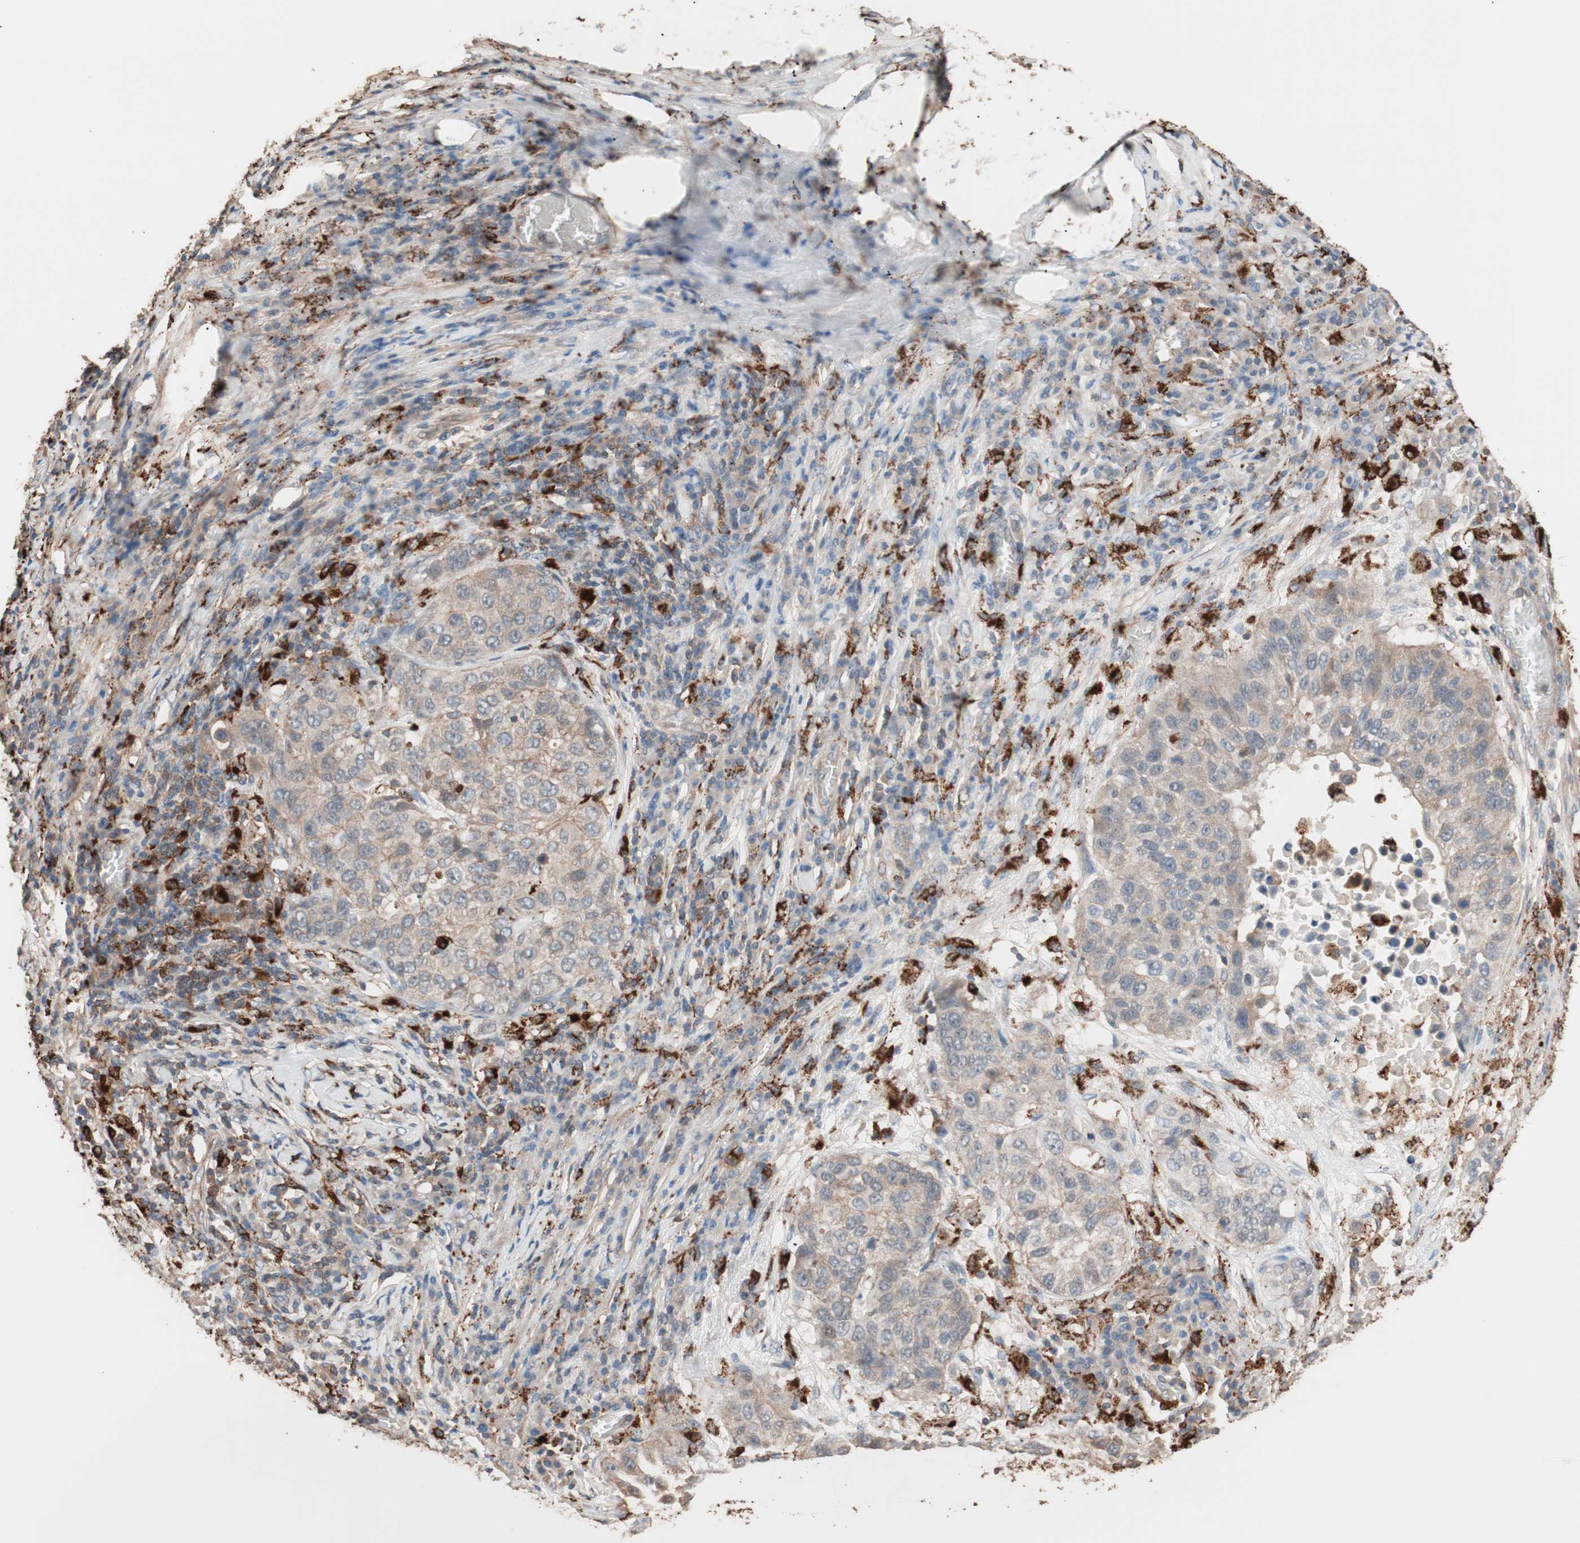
{"staining": {"intensity": "moderate", "quantity": "25%-75%", "location": "cytoplasmic/membranous"}, "tissue": "lung cancer", "cell_type": "Tumor cells", "image_type": "cancer", "snomed": [{"axis": "morphology", "description": "Squamous cell carcinoma, NOS"}, {"axis": "topography", "description": "Lung"}], "caption": "Immunohistochemical staining of lung cancer (squamous cell carcinoma) exhibits medium levels of moderate cytoplasmic/membranous protein expression in about 25%-75% of tumor cells. Using DAB (brown) and hematoxylin (blue) stains, captured at high magnification using brightfield microscopy.", "gene": "CCT3", "patient": {"sex": "male", "age": 57}}